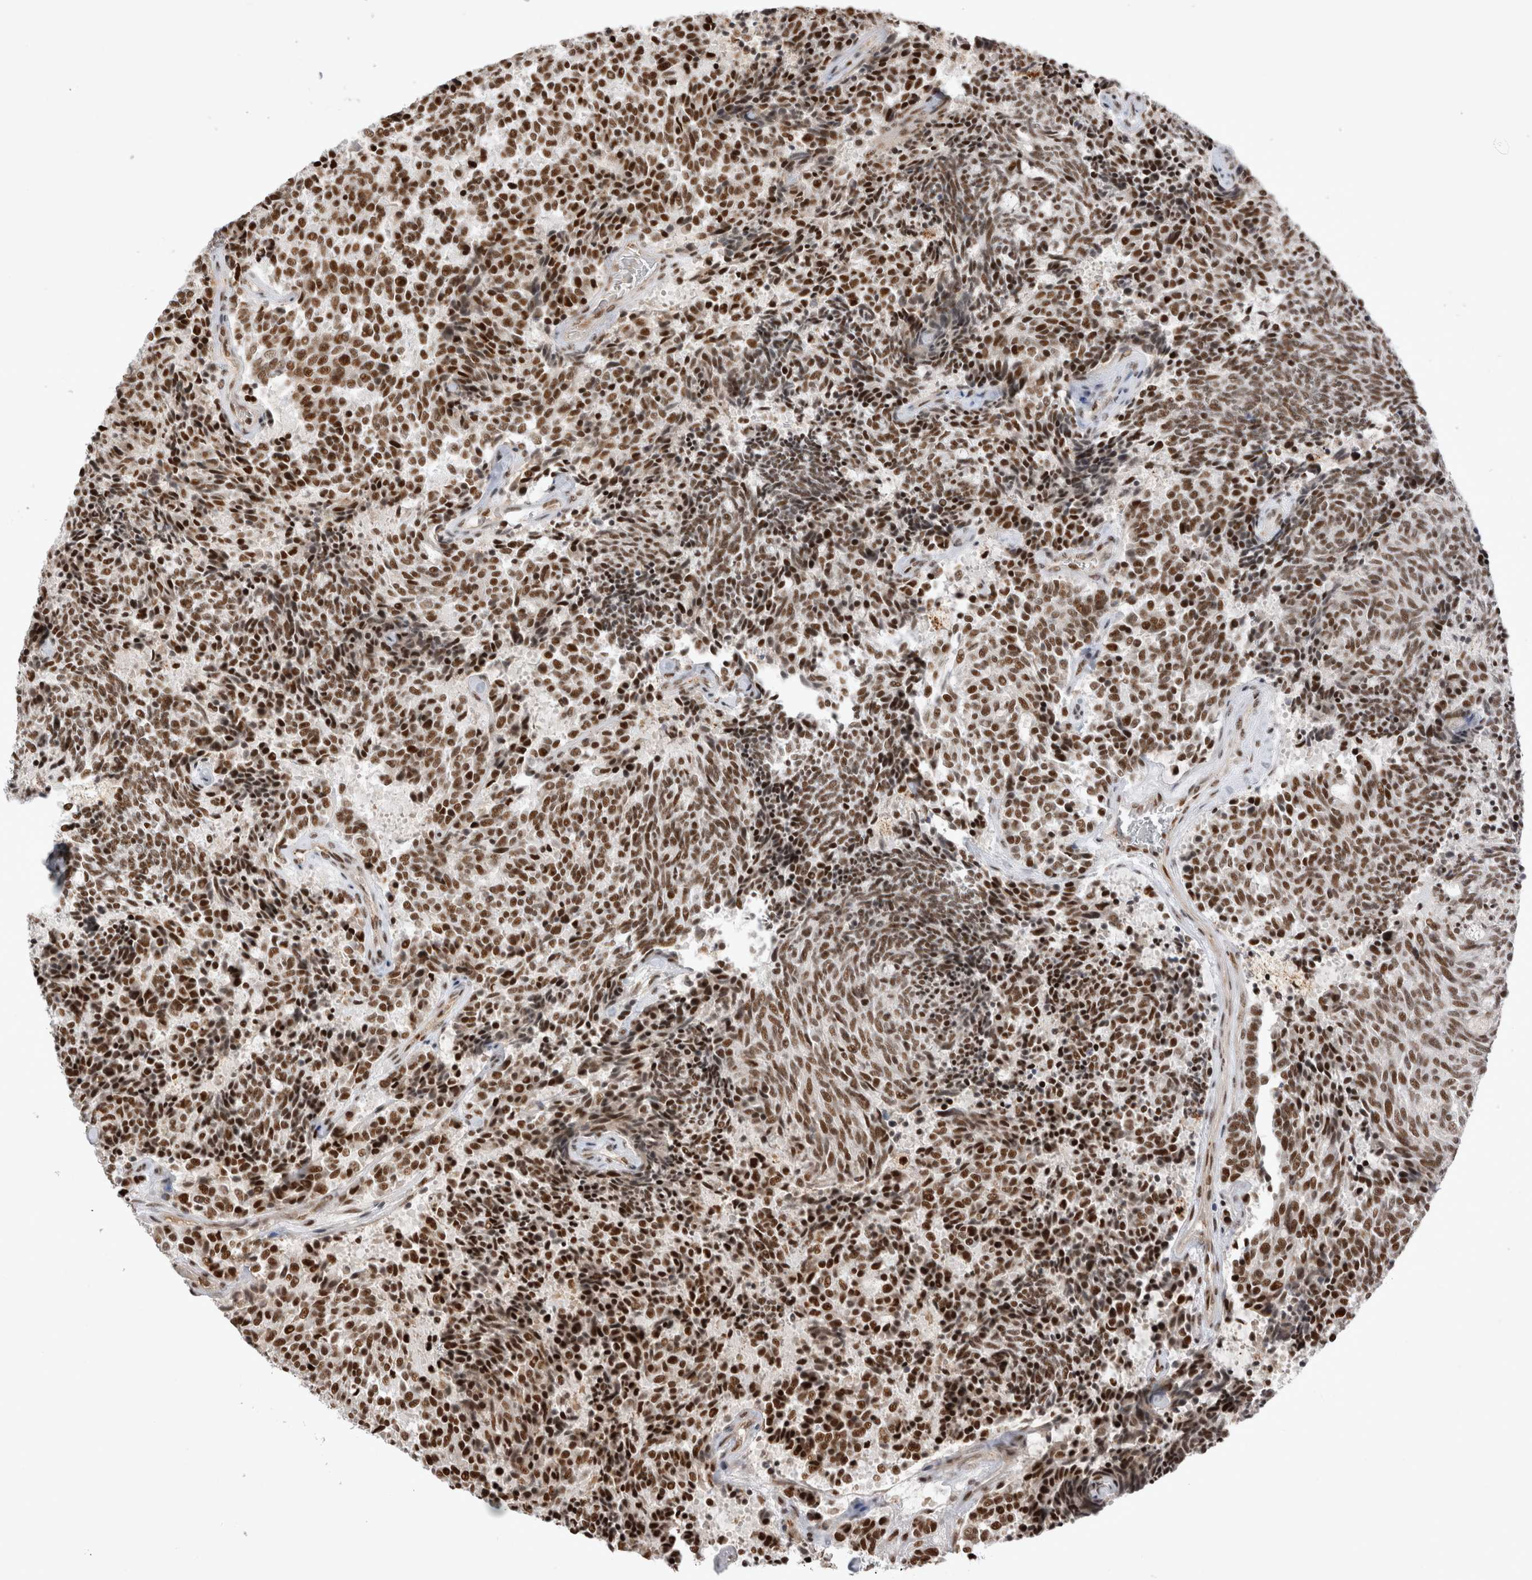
{"staining": {"intensity": "strong", "quantity": ">75%", "location": "nuclear"}, "tissue": "carcinoid", "cell_type": "Tumor cells", "image_type": "cancer", "snomed": [{"axis": "morphology", "description": "Carcinoid, malignant, NOS"}, {"axis": "topography", "description": "Pancreas"}], "caption": "Immunohistochemistry (IHC) photomicrograph of neoplastic tissue: human carcinoid stained using immunohistochemistry (IHC) reveals high levels of strong protein expression localized specifically in the nuclear of tumor cells, appearing as a nuclear brown color.", "gene": "EYA2", "patient": {"sex": "female", "age": 54}}